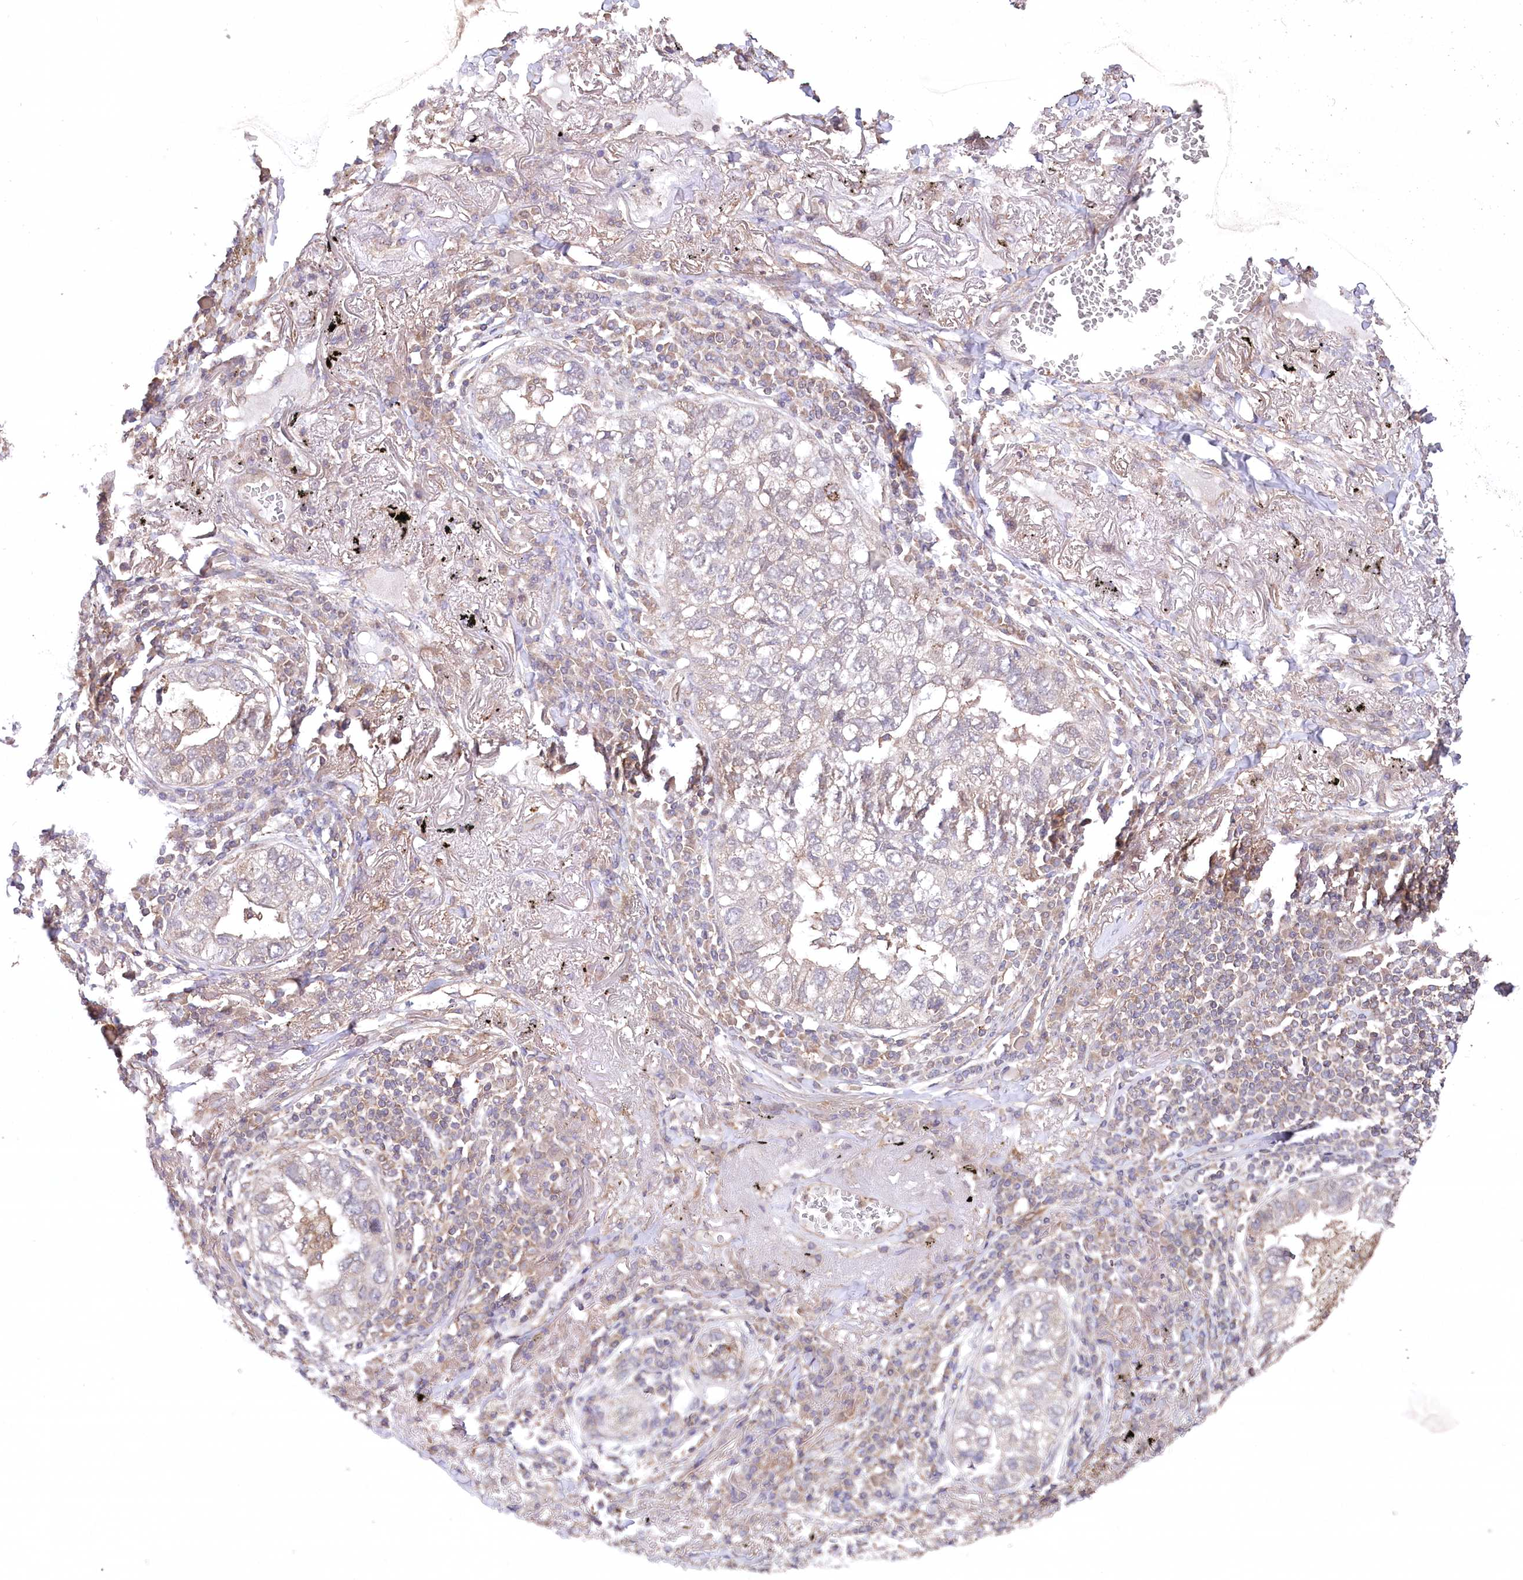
{"staining": {"intensity": "negative", "quantity": "none", "location": "none"}, "tissue": "lung cancer", "cell_type": "Tumor cells", "image_type": "cancer", "snomed": [{"axis": "morphology", "description": "Adenocarcinoma, NOS"}, {"axis": "topography", "description": "Lung"}], "caption": "High magnification brightfield microscopy of lung cancer (adenocarcinoma) stained with DAB (3,3'-diaminobenzidine) (brown) and counterstained with hematoxylin (blue): tumor cells show no significant expression.", "gene": "PPP1R21", "patient": {"sex": "male", "age": 65}}